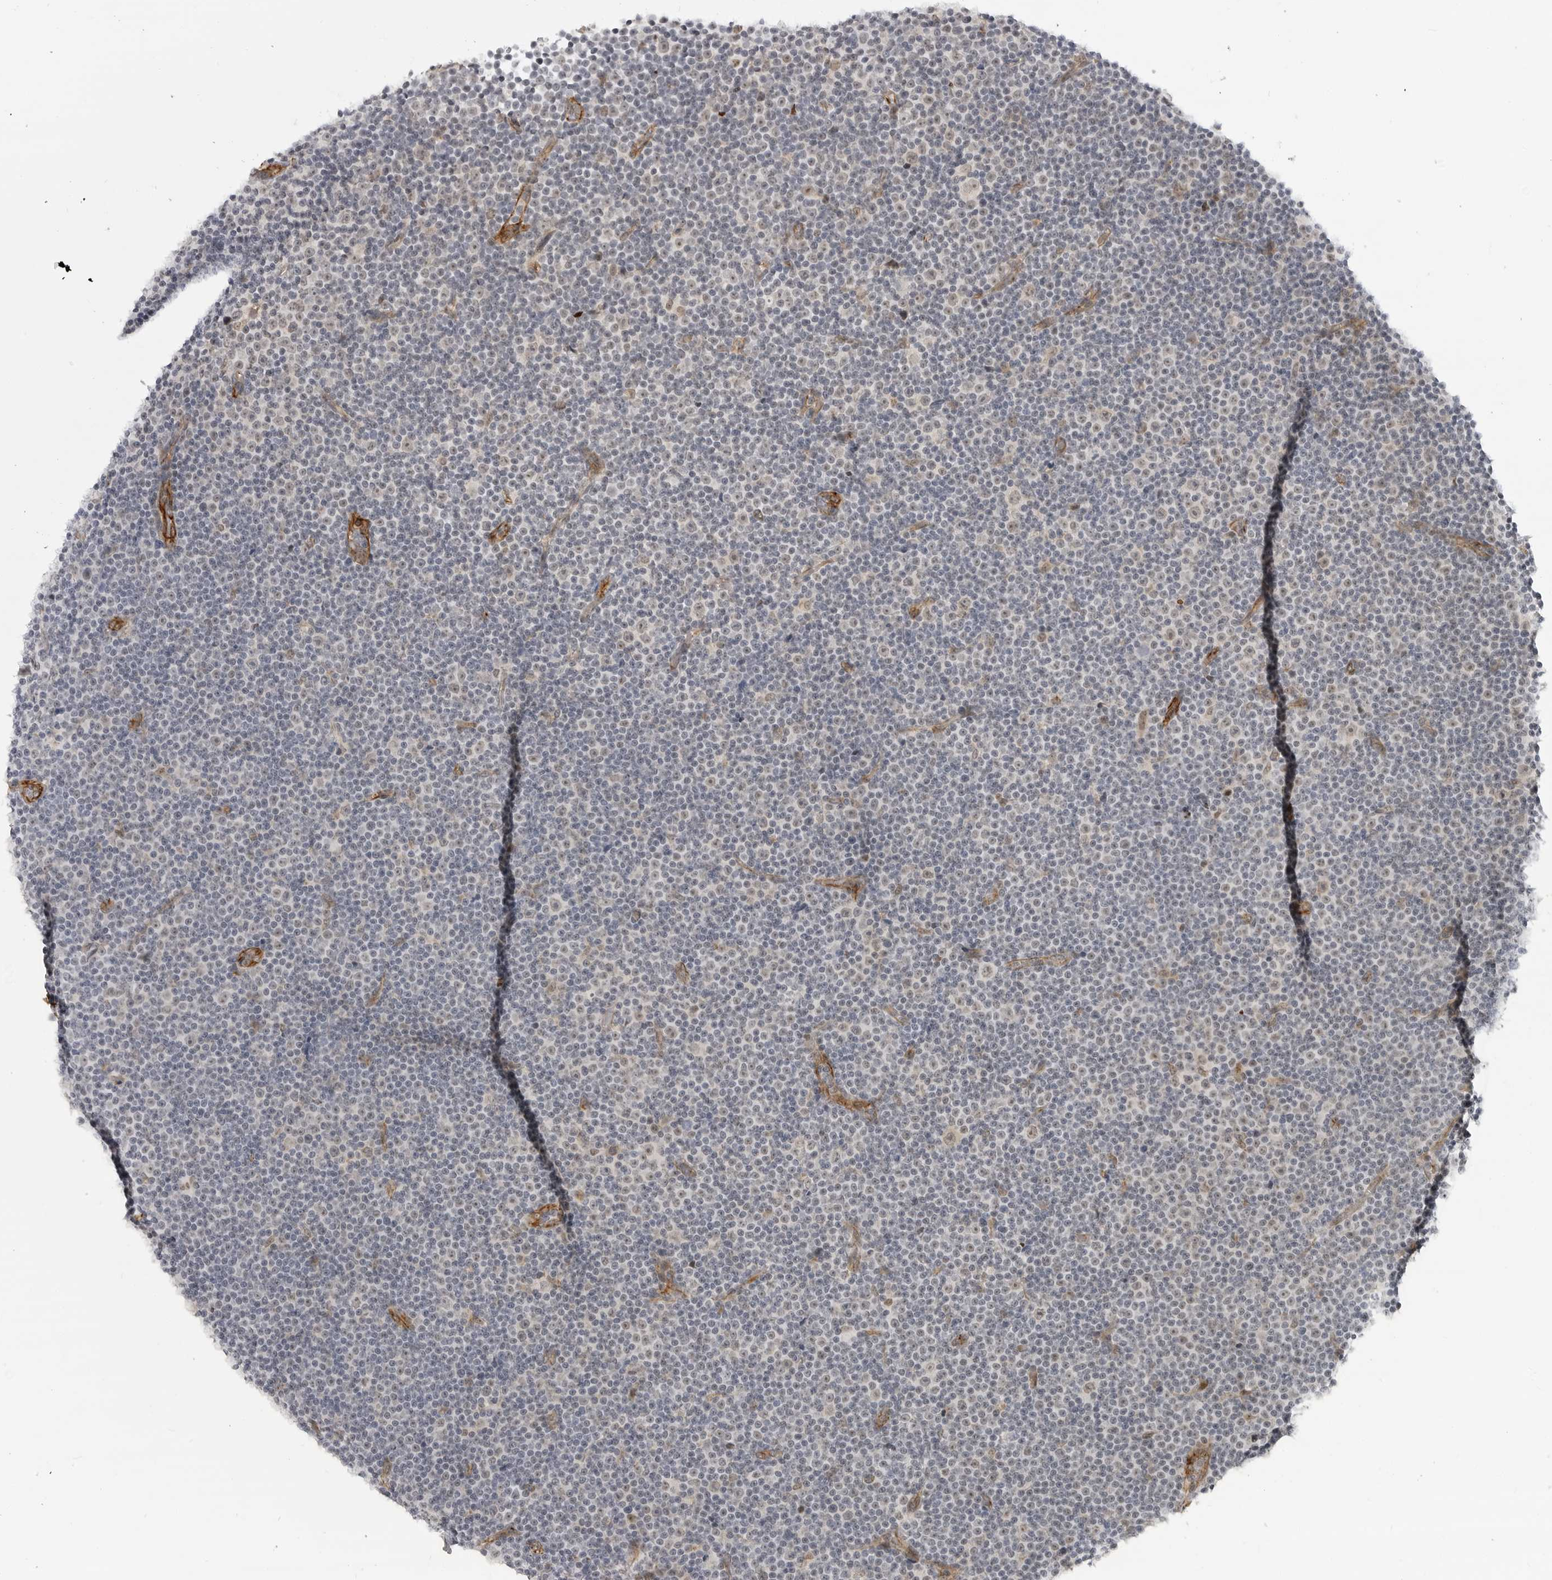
{"staining": {"intensity": "negative", "quantity": "none", "location": "none"}, "tissue": "lymphoma", "cell_type": "Tumor cells", "image_type": "cancer", "snomed": [{"axis": "morphology", "description": "Malignant lymphoma, non-Hodgkin's type, Low grade"}, {"axis": "topography", "description": "Lymph node"}], "caption": "DAB (3,3'-diaminobenzidine) immunohistochemical staining of human low-grade malignant lymphoma, non-Hodgkin's type exhibits no significant staining in tumor cells. (Brightfield microscopy of DAB IHC at high magnification).", "gene": "CEP295NL", "patient": {"sex": "female", "age": 67}}